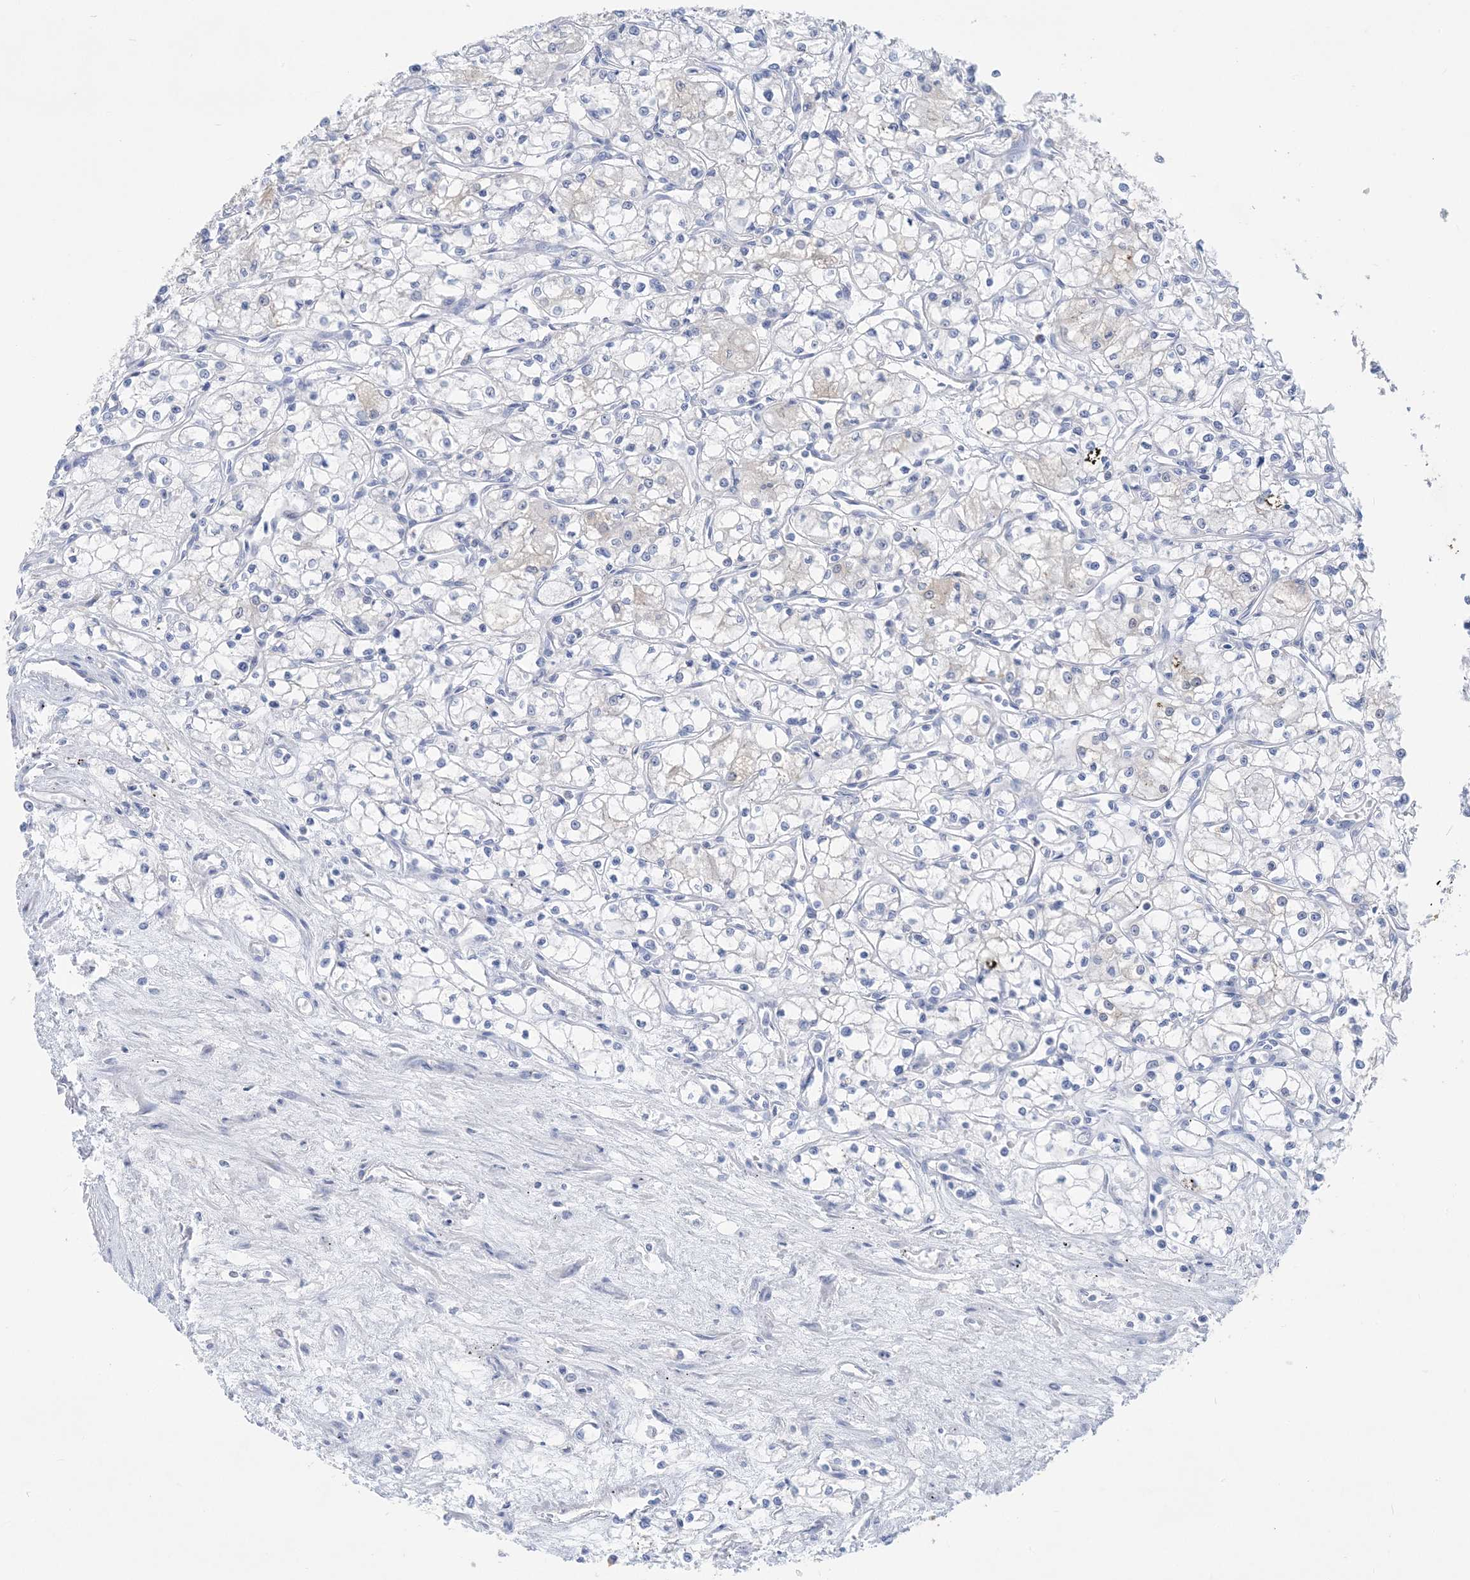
{"staining": {"intensity": "negative", "quantity": "none", "location": "none"}, "tissue": "renal cancer", "cell_type": "Tumor cells", "image_type": "cancer", "snomed": [{"axis": "morphology", "description": "Adenocarcinoma, NOS"}, {"axis": "topography", "description": "Kidney"}], "caption": "The immunohistochemistry photomicrograph has no significant staining in tumor cells of renal adenocarcinoma tissue.", "gene": "SH3YL1", "patient": {"sex": "male", "age": 59}}